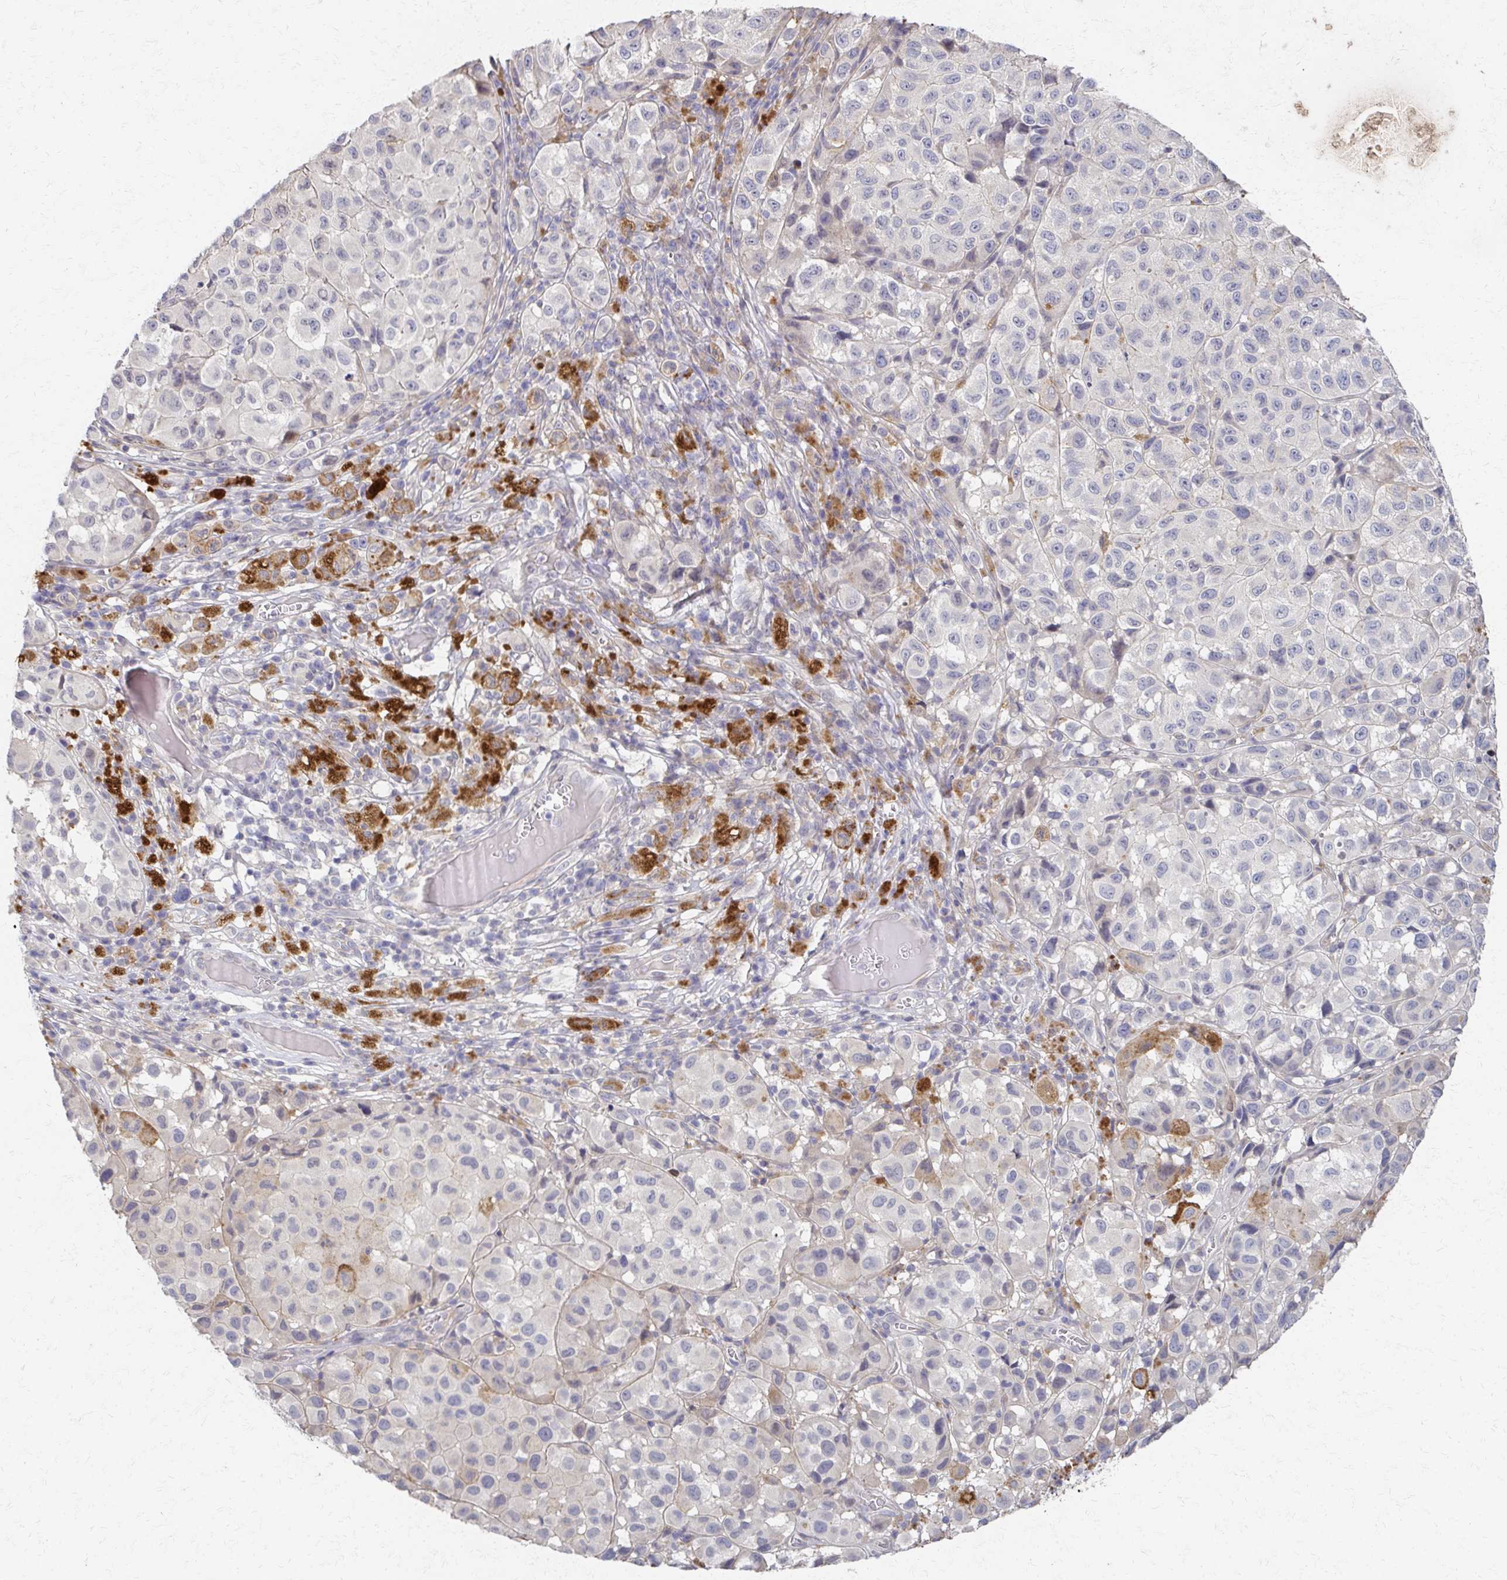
{"staining": {"intensity": "negative", "quantity": "none", "location": "none"}, "tissue": "melanoma", "cell_type": "Tumor cells", "image_type": "cancer", "snomed": [{"axis": "morphology", "description": "Malignant melanoma, NOS"}, {"axis": "topography", "description": "Skin"}], "caption": "IHC of melanoma displays no expression in tumor cells.", "gene": "EOLA2", "patient": {"sex": "male", "age": 93}}